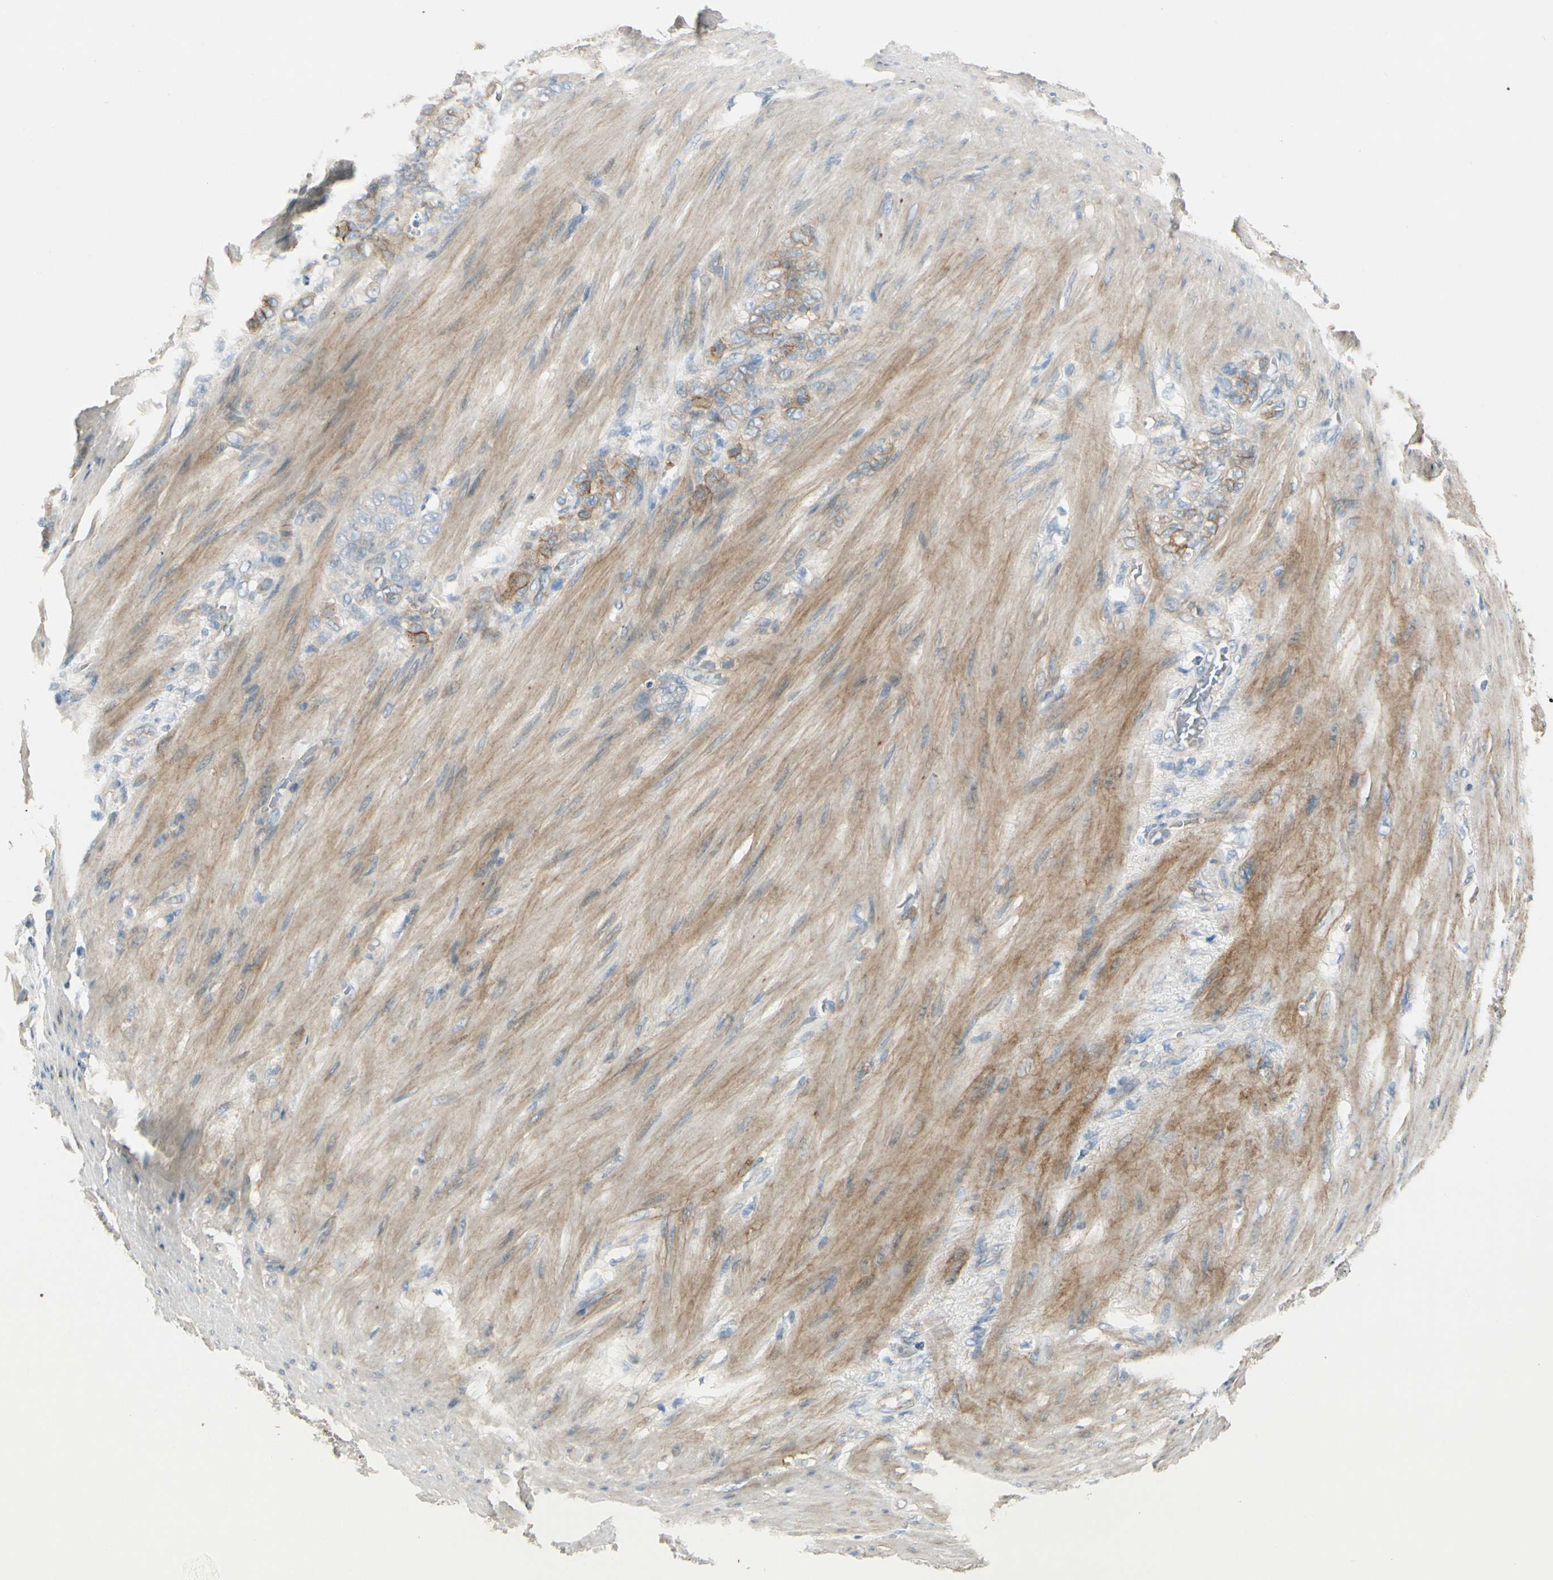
{"staining": {"intensity": "moderate", "quantity": "25%-75%", "location": "cytoplasmic/membranous"}, "tissue": "stomach cancer", "cell_type": "Tumor cells", "image_type": "cancer", "snomed": [{"axis": "morphology", "description": "Adenocarcinoma, NOS"}, {"axis": "topography", "description": "Stomach"}], "caption": "Immunohistochemistry (IHC) of human stomach adenocarcinoma reveals medium levels of moderate cytoplasmic/membranous staining in about 25%-75% of tumor cells.", "gene": "ITGA3", "patient": {"sex": "male", "age": 82}}